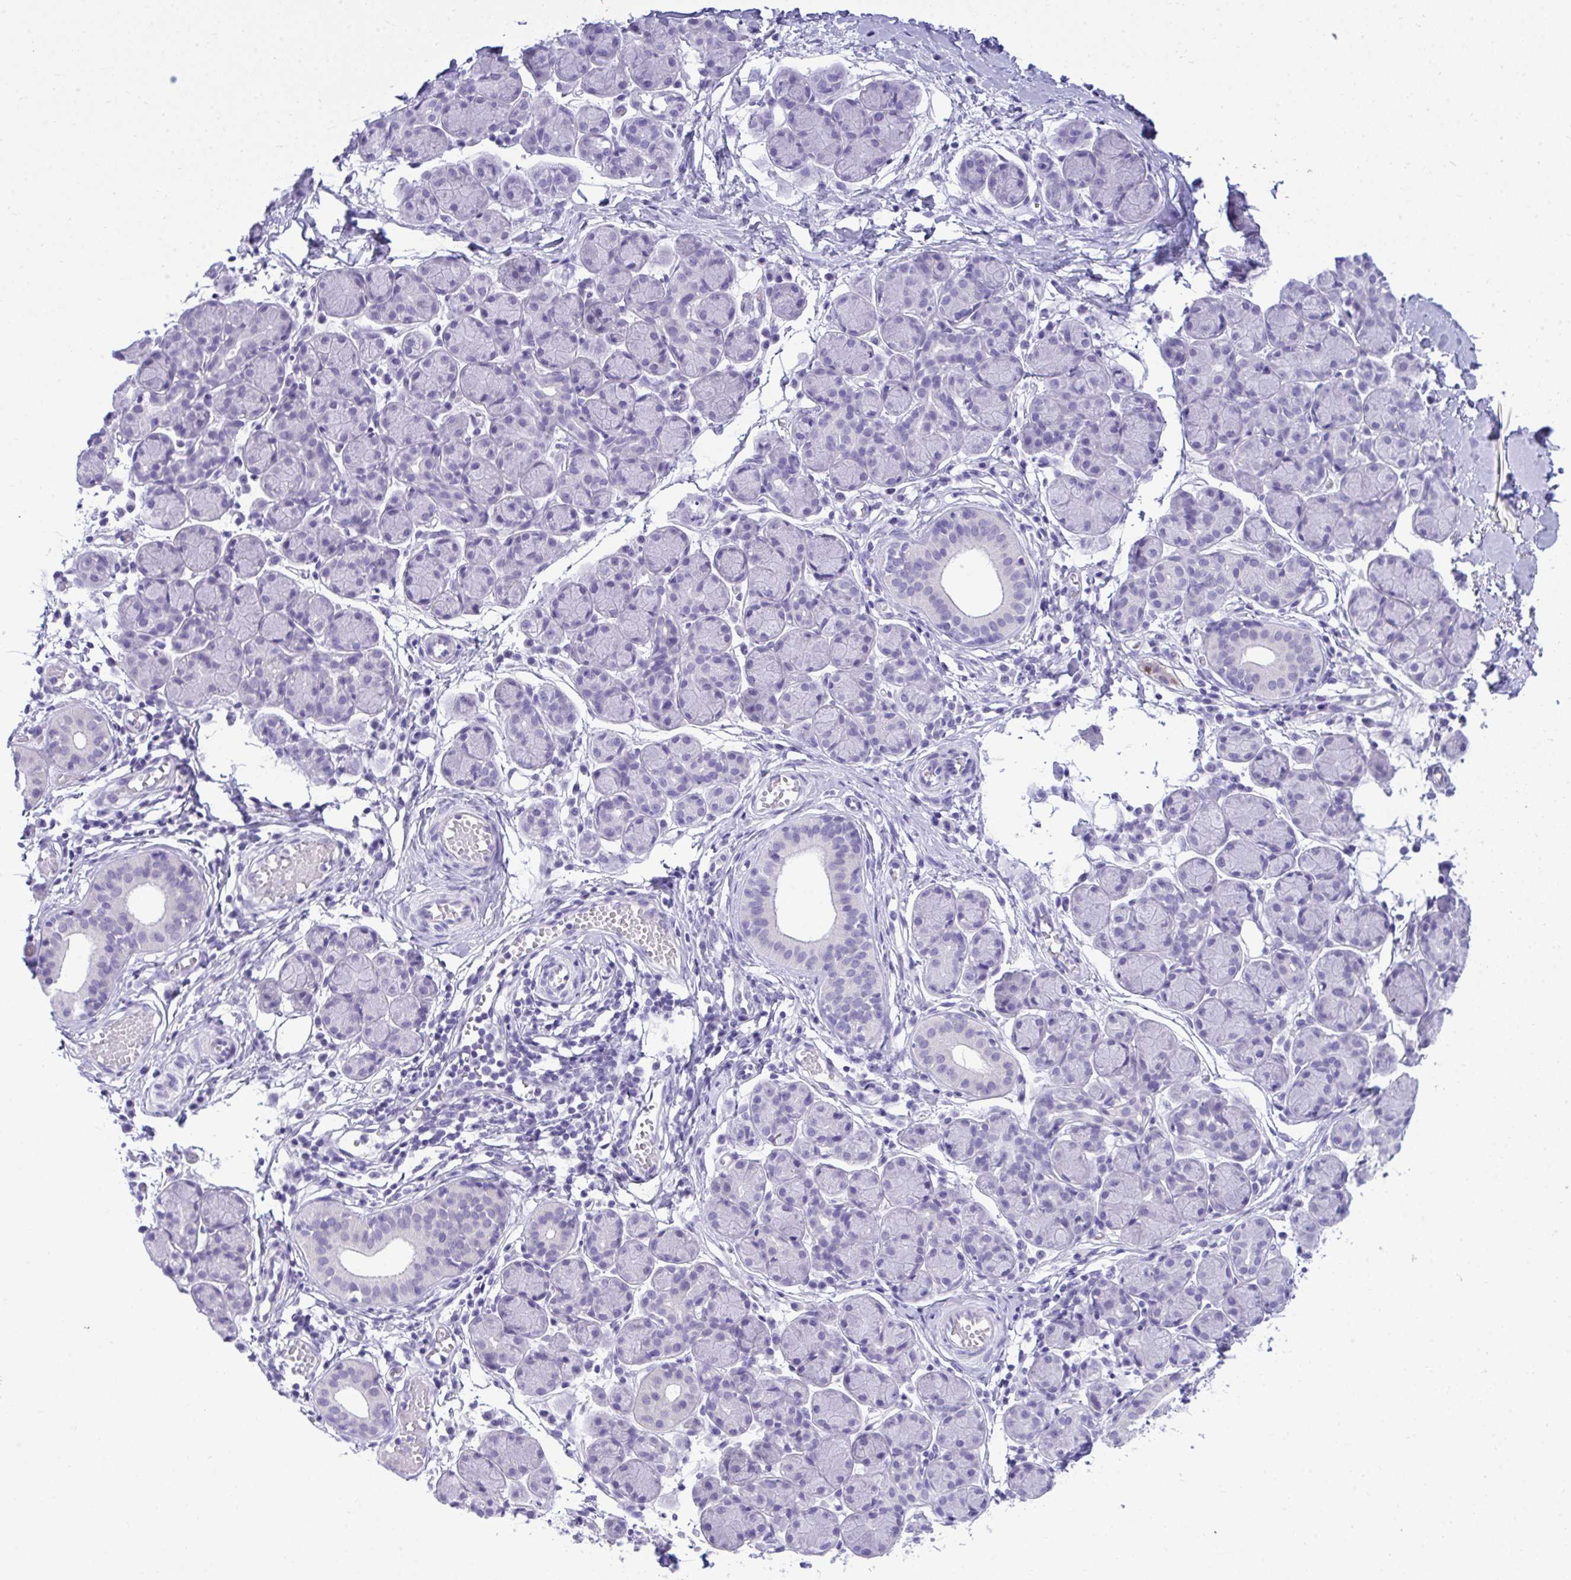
{"staining": {"intensity": "negative", "quantity": "none", "location": "none"}, "tissue": "salivary gland", "cell_type": "Glandular cells", "image_type": "normal", "snomed": [{"axis": "morphology", "description": "Normal tissue, NOS"}, {"axis": "morphology", "description": "Inflammation, NOS"}, {"axis": "topography", "description": "Lymph node"}, {"axis": "topography", "description": "Salivary gland"}], "caption": "Immunohistochemistry (IHC) of normal salivary gland reveals no positivity in glandular cells.", "gene": "PGM2L1", "patient": {"sex": "male", "age": 3}}